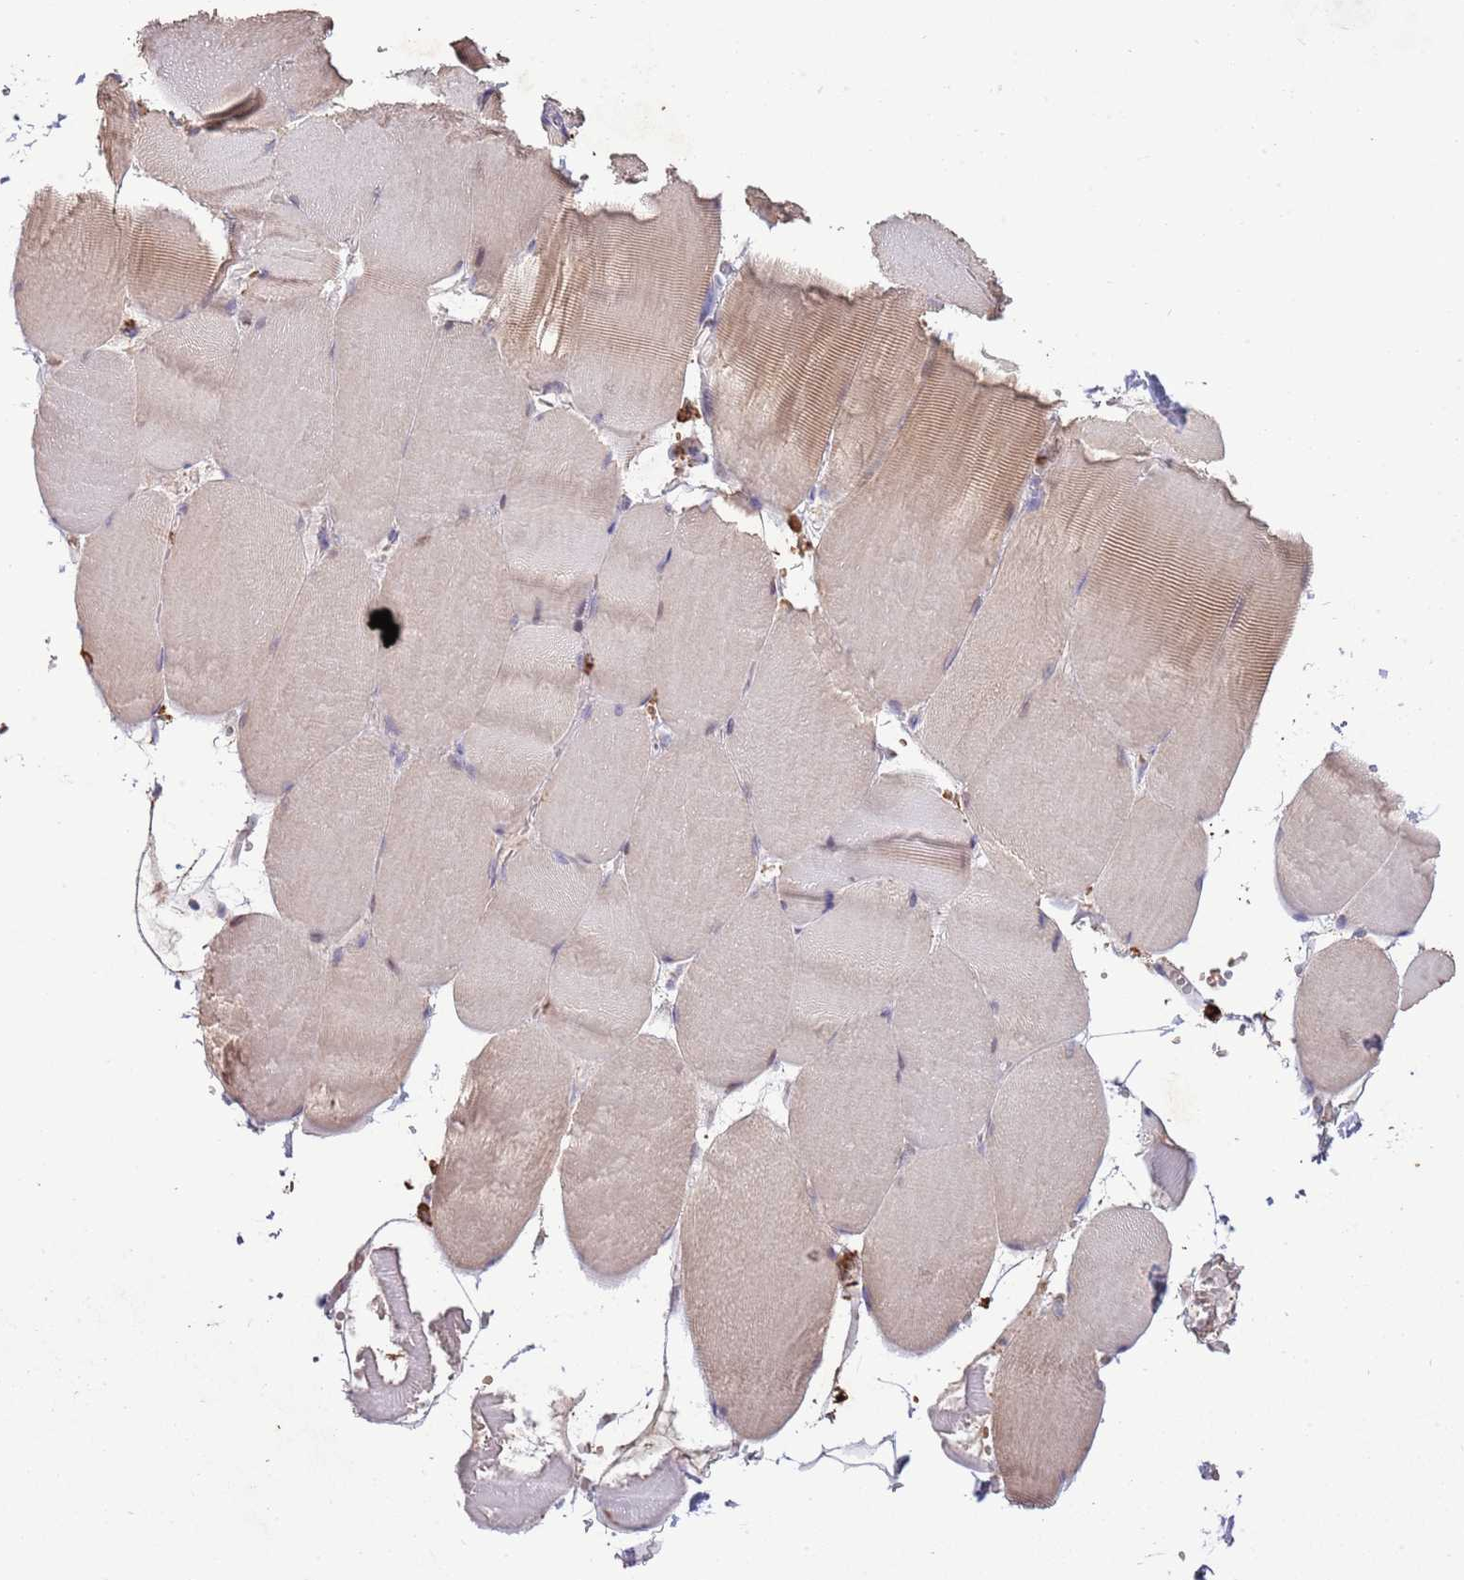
{"staining": {"intensity": "weak", "quantity": "<25%", "location": "cytoplasmic/membranous"}, "tissue": "skeletal muscle", "cell_type": "Myocytes", "image_type": "normal", "snomed": [{"axis": "morphology", "description": "Normal tissue, NOS"}, {"axis": "topography", "description": "Skeletal muscle"}, {"axis": "topography", "description": "Head-Neck"}], "caption": "Myocytes show no significant positivity in normal skeletal muscle. (Stains: DAB (3,3'-diaminobenzidine) immunohistochemistry with hematoxylin counter stain, Microscopy: brightfield microscopy at high magnification).", "gene": "P2RY13", "patient": {"sex": "male", "age": 66}}